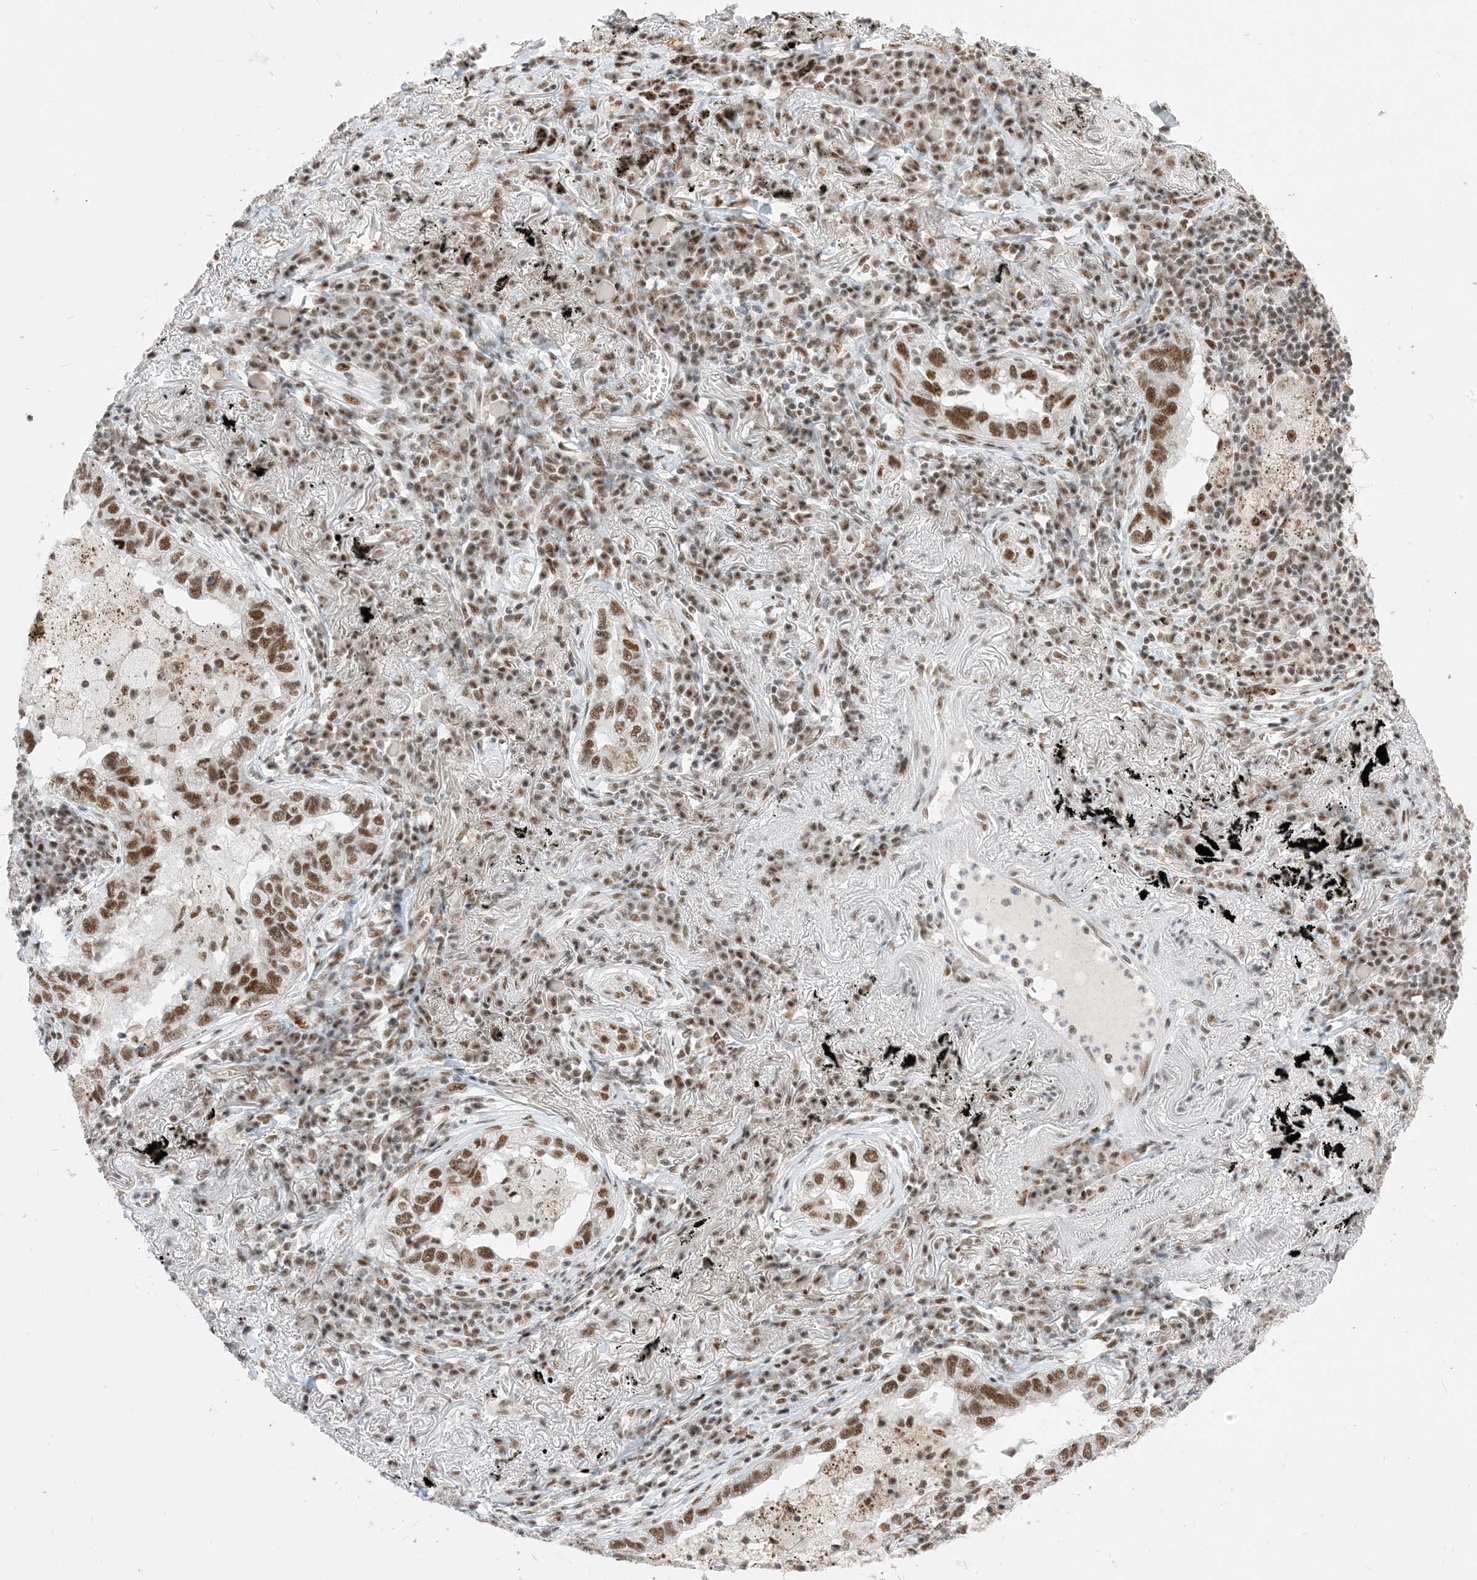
{"staining": {"intensity": "strong", "quantity": ">75%", "location": "nuclear"}, "tissue": "lung cancer", "cell_type": "Tumor cells", "image_type": "cancer", "snomed": [{"axis": "morphology", "description": "Adenocarcinoma, NOS"}, {"axis": "topography", "description": "Lung"}], "caption": "Immunohistochemical staining of human lung adenocarcinoma displays high levels of strong nuclear protein staining in about >75% of tumor cells.", "gene": "SF3A3", "patient": {"sex": "male", "age": 65}}